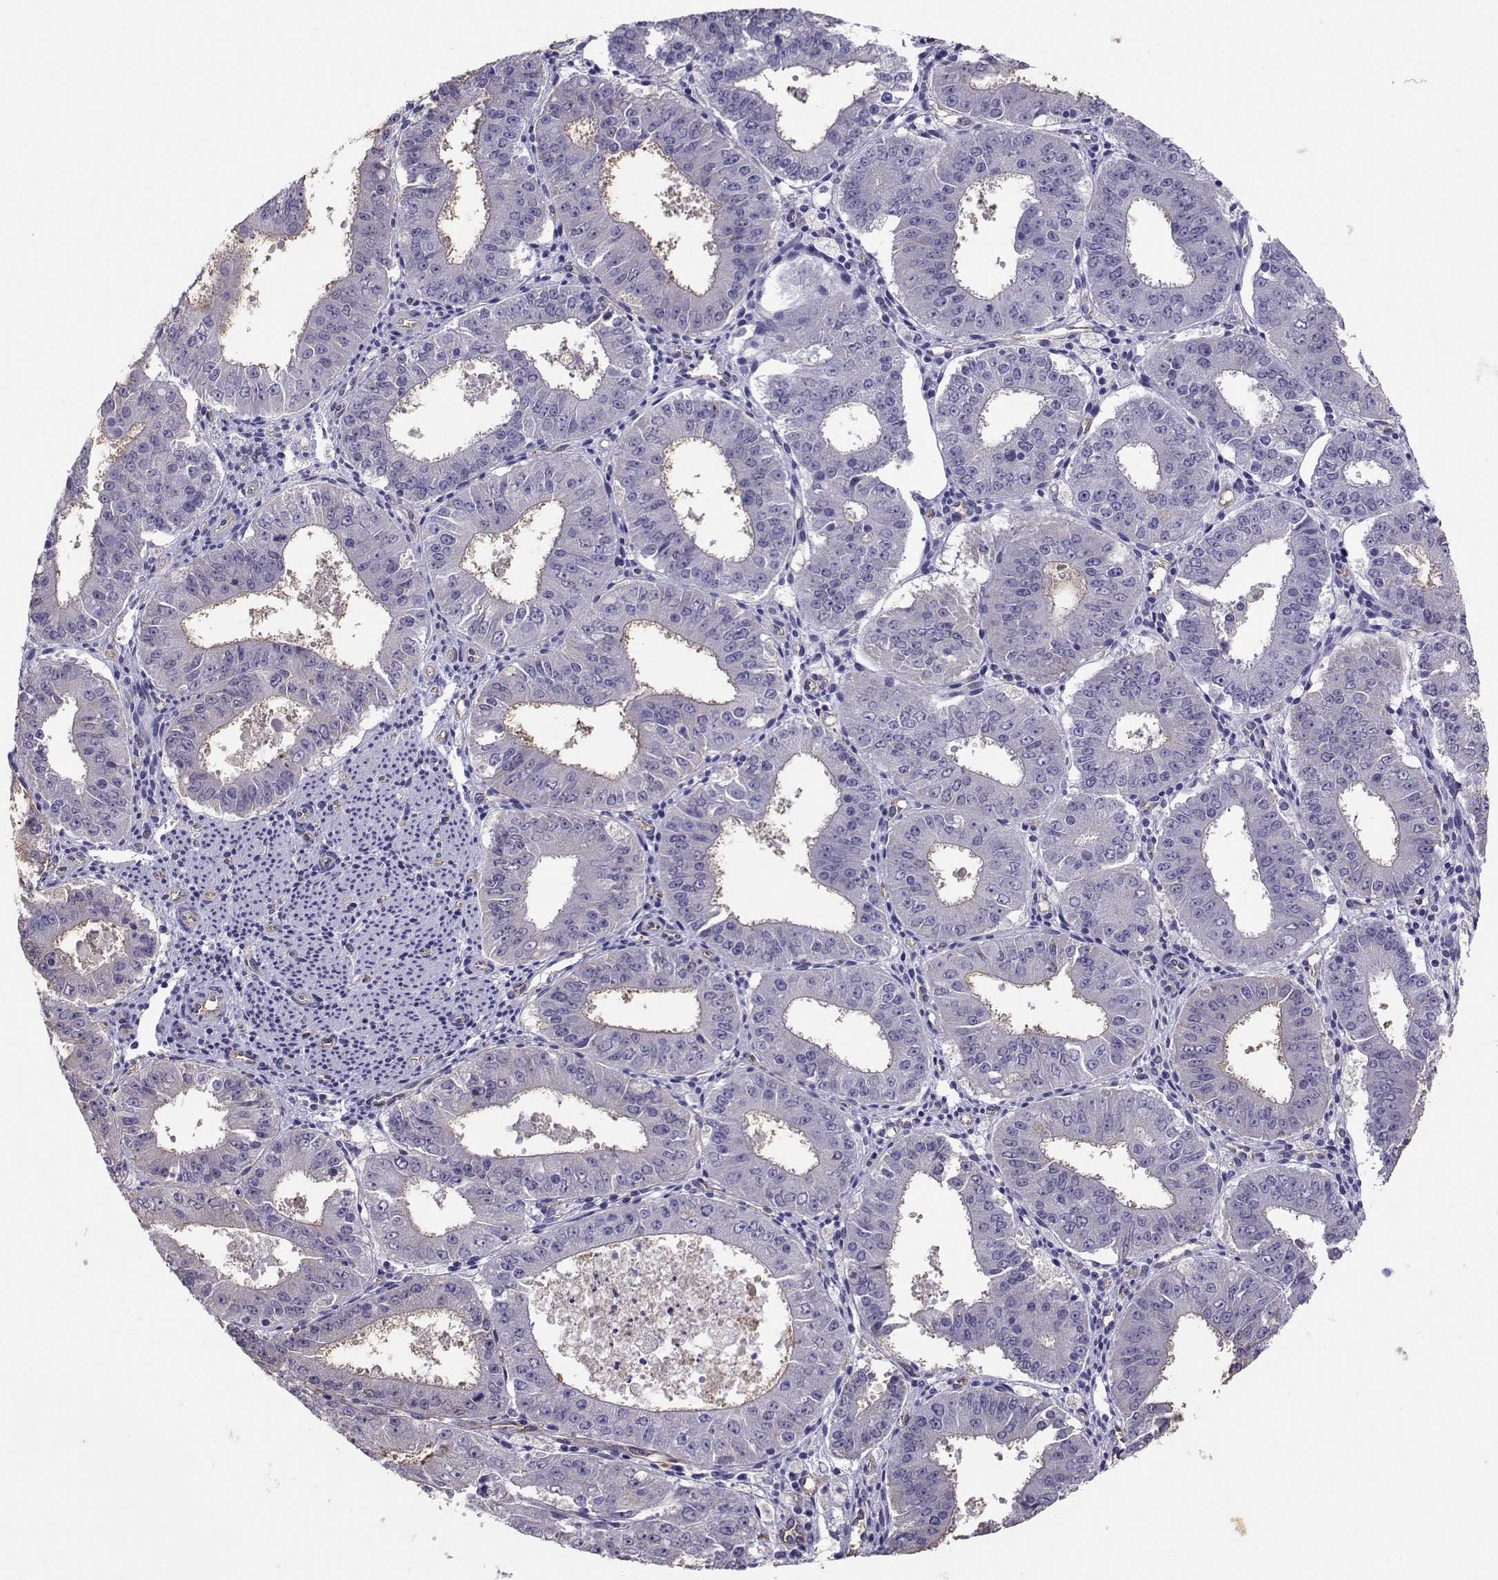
{"staining": {"intensity": "negative", "quantity": "none", "location": "none"}, "tissue": "ovarian cancer", "cell_type": "Tumor cells", "image_type": "cancer", "snomed": [{"axis": "morphology", "description": "Carcinoma, endometroid"}, {"axis": "topography", "description": "Ovary"}], "caption": "Human ovarian endometroid carcinoma stained for a protein using immunohistochemistry (IHC) exhibits no positivity in tumor cells.", "gene": "CLUL1", "patient": {"sex": "female", "age": 42}}